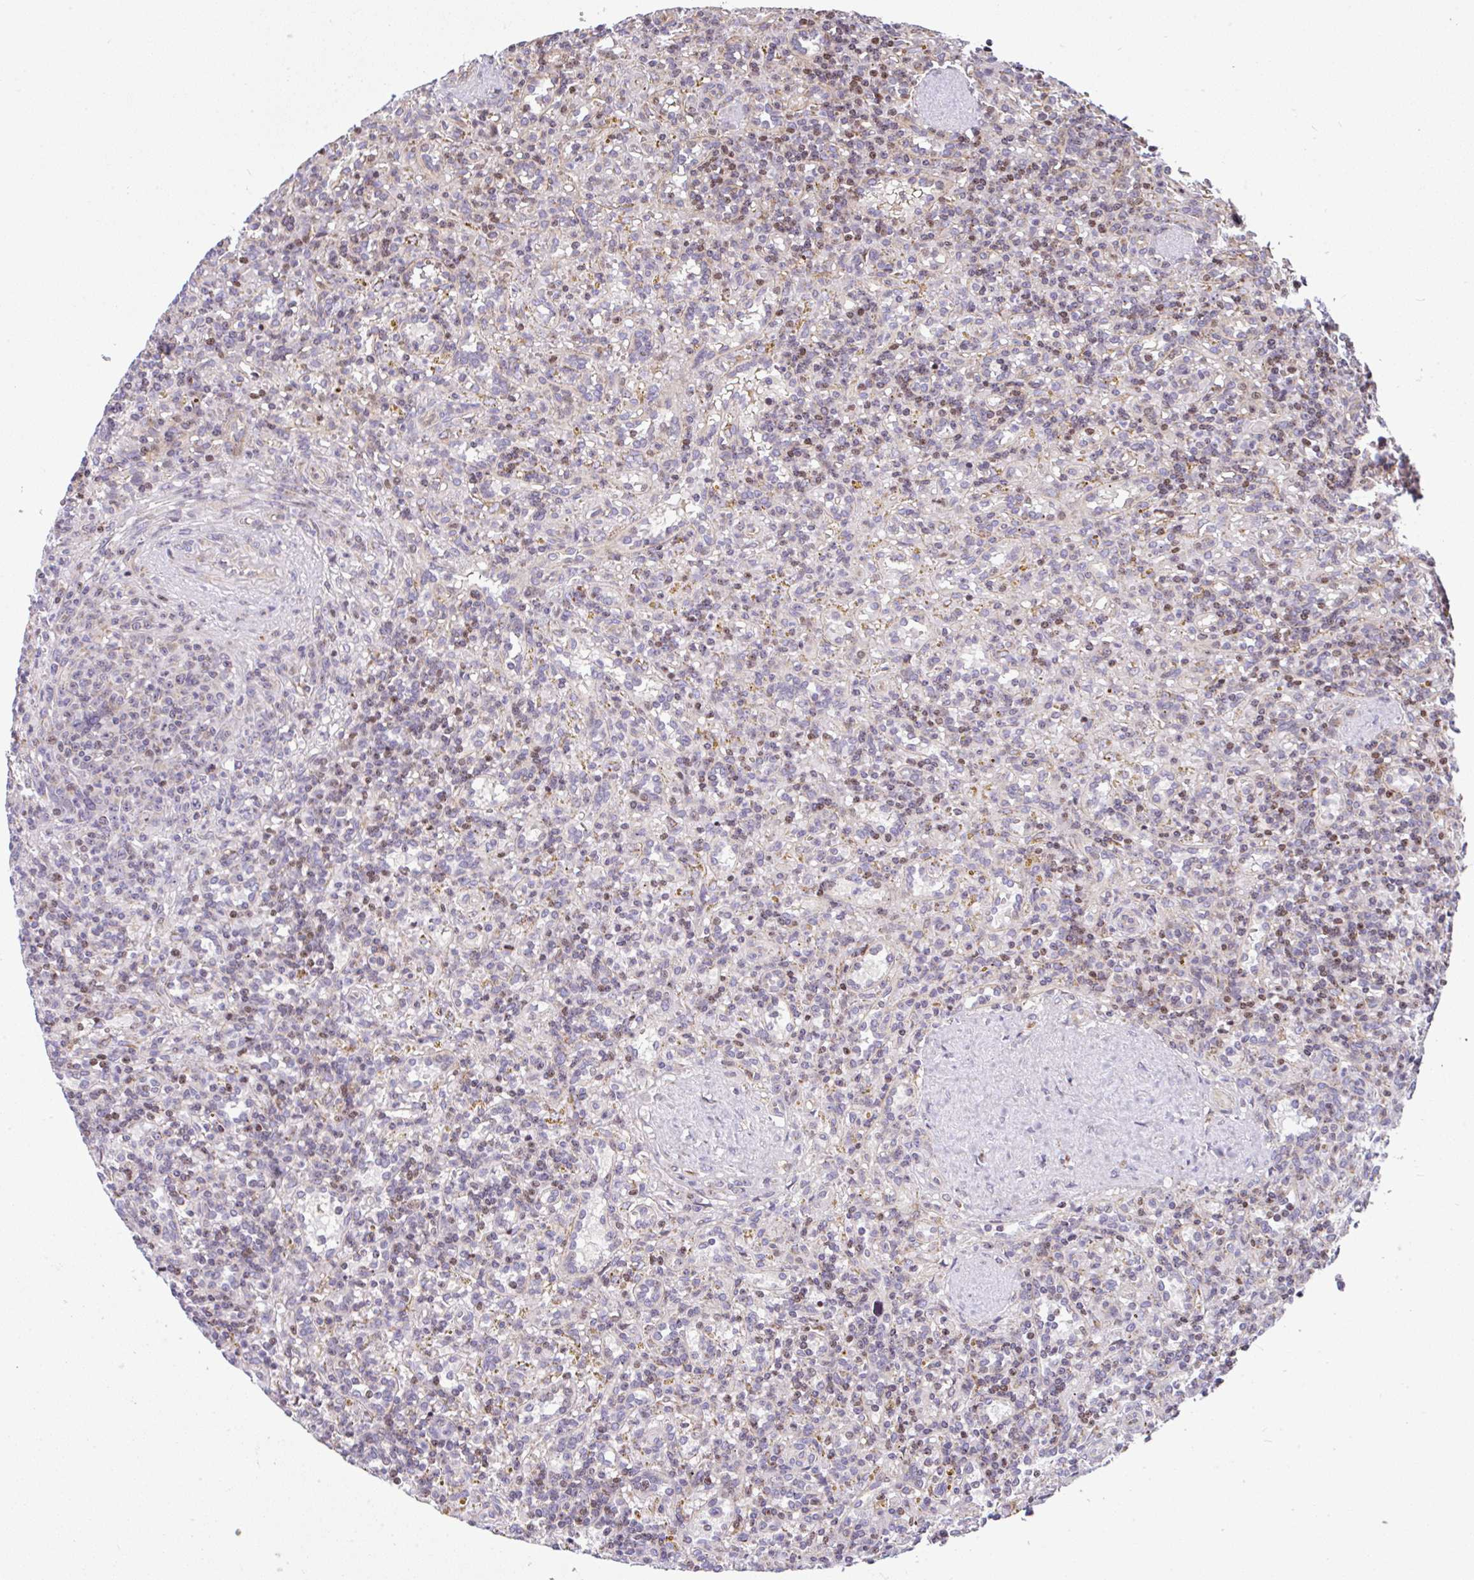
{"staining": {"intensity": "negative", "quantity": "none", "location": "none"}, "tissue": "lymphoma", "cell_type": "Tumor cells", "image_type": "cancer", "snomed": [{"axis": "morphology", "description": "Malignant lymphoma, non-Hodgkin's type, Low grade"}, {"axis": "topography", "description": "Spleen"}], "caption": "DAB (3,3'-diaminobenzidine) immunohistochemical staining of lymphoma demonstrates no significant positivity in tumor cells.", "gene": "FIGNL1", "patient": {"sex": "male", "age": 67}}